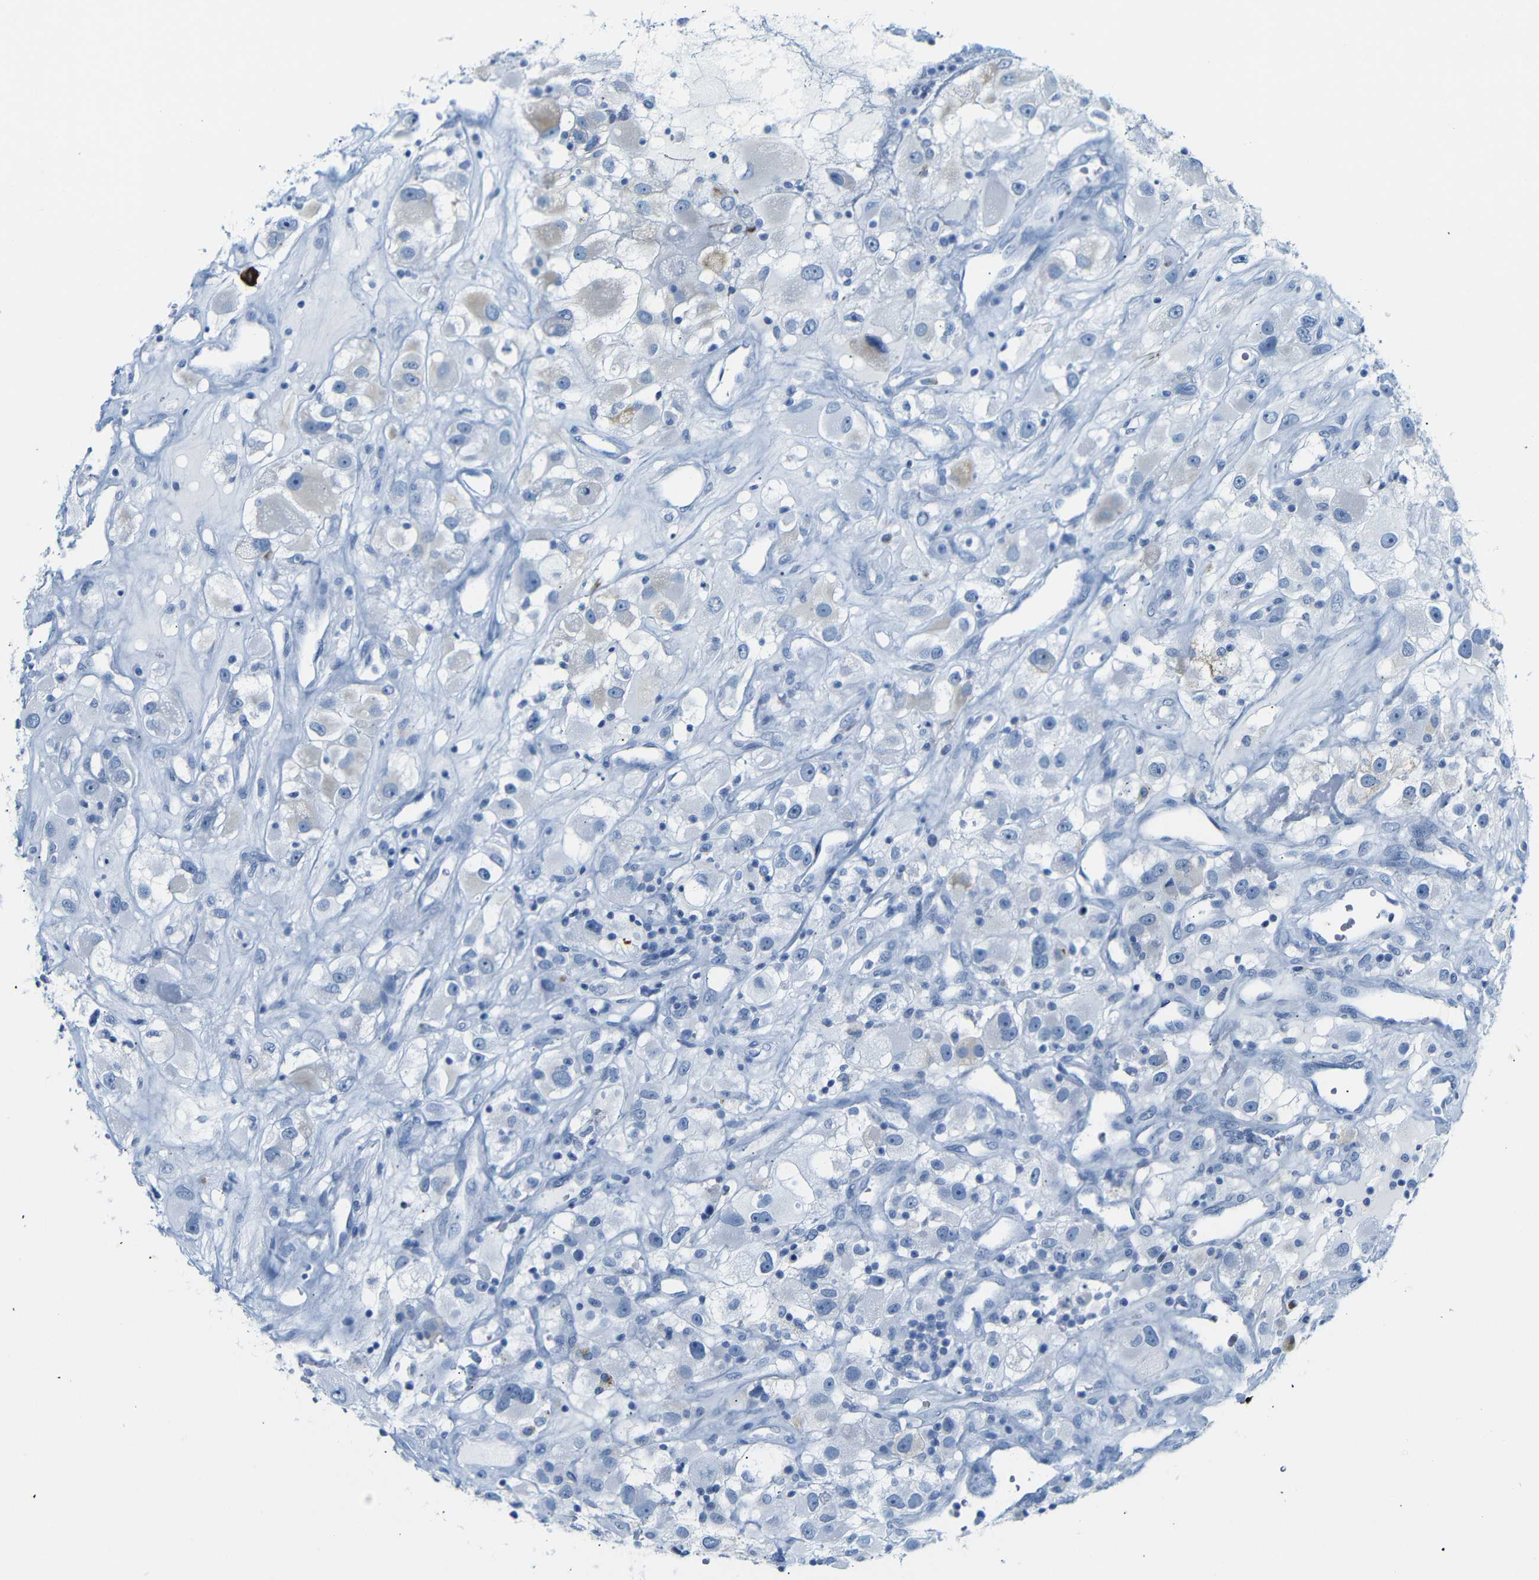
{"staining": {"intensity": "weak", "quantity": "<25%", "location": "cytoplasmic/membranous"}, "tissue": "renal cancer", "cell_type": "Tumor cells", "image_type": "cancer", "snomed": [{"axis": "morphology", "description": "Adenocarcinoma, NOS"}, {"axis": "topography", "description": "Kidney"}], "caption": "A high-resolution photomicrograph shows IHC staining of renal adenocarcinoma, which reveals no significant expression in tumor cells.", "gene": "DYNAP", "patient": {"sex": "female", "age": 52}}